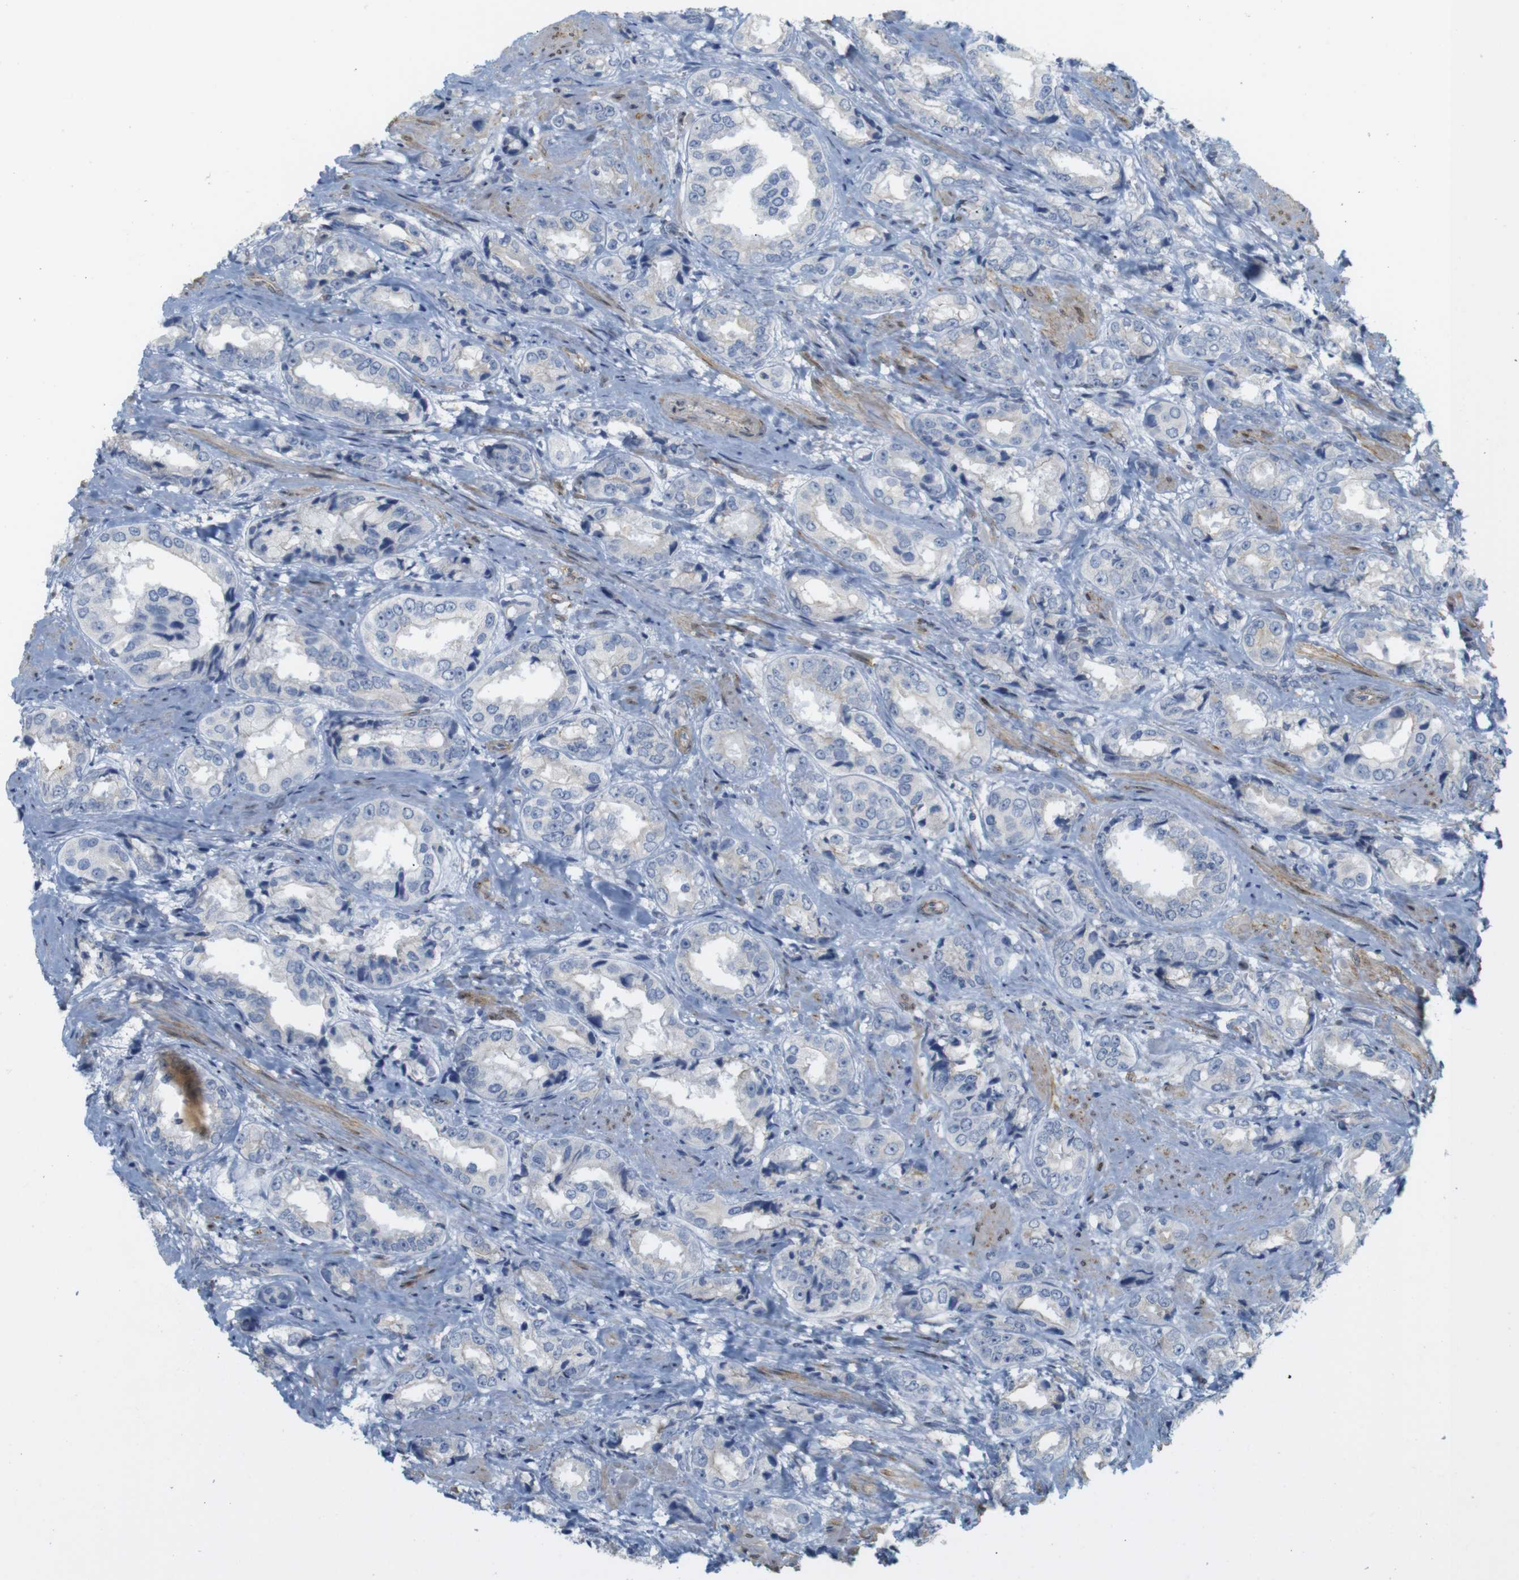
{"staining": {"intensity": "negative", "quantity": "none", "location": "none"}, "tissue": "prostate cancer", "cell_type": "Tumor cells", "image_type": "cancer", "snomed": [{"axis": "morphology", "description": "Adenocarcinoma, High grade"}, {"axis": "topography", "description": "Prostate"}], "caption": "The photomicrograph reveals no significant positivity in tumor cells of prostate cancer (adenocarcinoma (high-grade)). The staining was performed using DAB (3,3'-diaminobenzidine) to visualize the protein expression in brown, while the nuclei were stained in blue with hematoxylin (Magnification: 20x).", "gene": "ITPR1", "patient": {"sex": "male", "age": 61}}